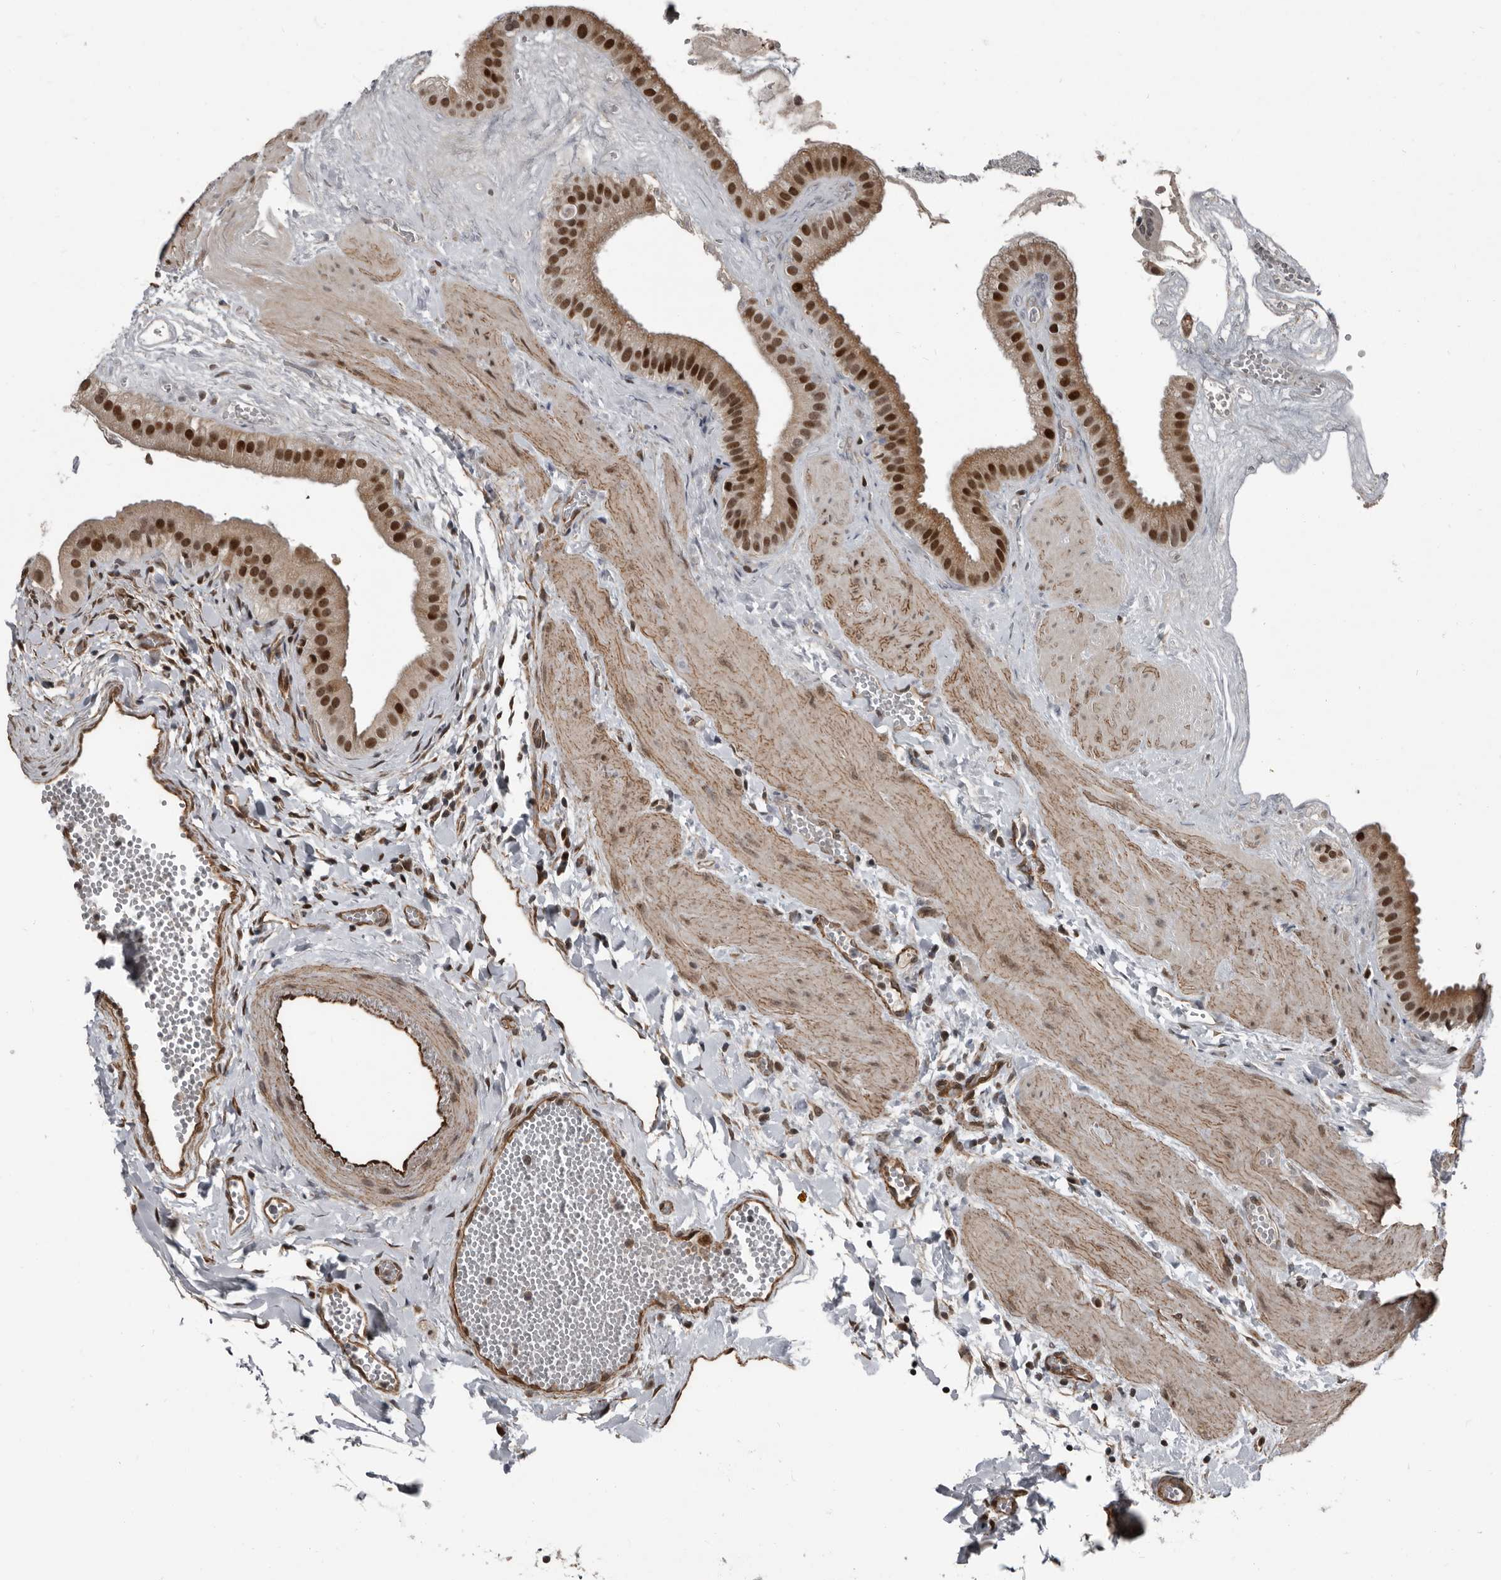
{"staining": {"intensity": "strong", "quantity": ">75%", "location": "cytoplasmic/membranous,nuclear"}, "tissue": "gallbladder", "cell_type": "Glandular cells", "image_type": "normal", "snomed": [{"axis": "morphology", "description": "Normal tissue, NOS"}, {"axis": "topography", "description": "Gallbladder"}], "caption": "Protein expression analysis of normal human gallbladder reveals strong cytoplasmic/membranous,nuclear staining in about >75% of glandular cells. Immunohistochemistry stains the protein of interest in brown and the nuclei are stained blue.", "gene": "CHD1L", "patient": {"sex": "male", "age": 55}}